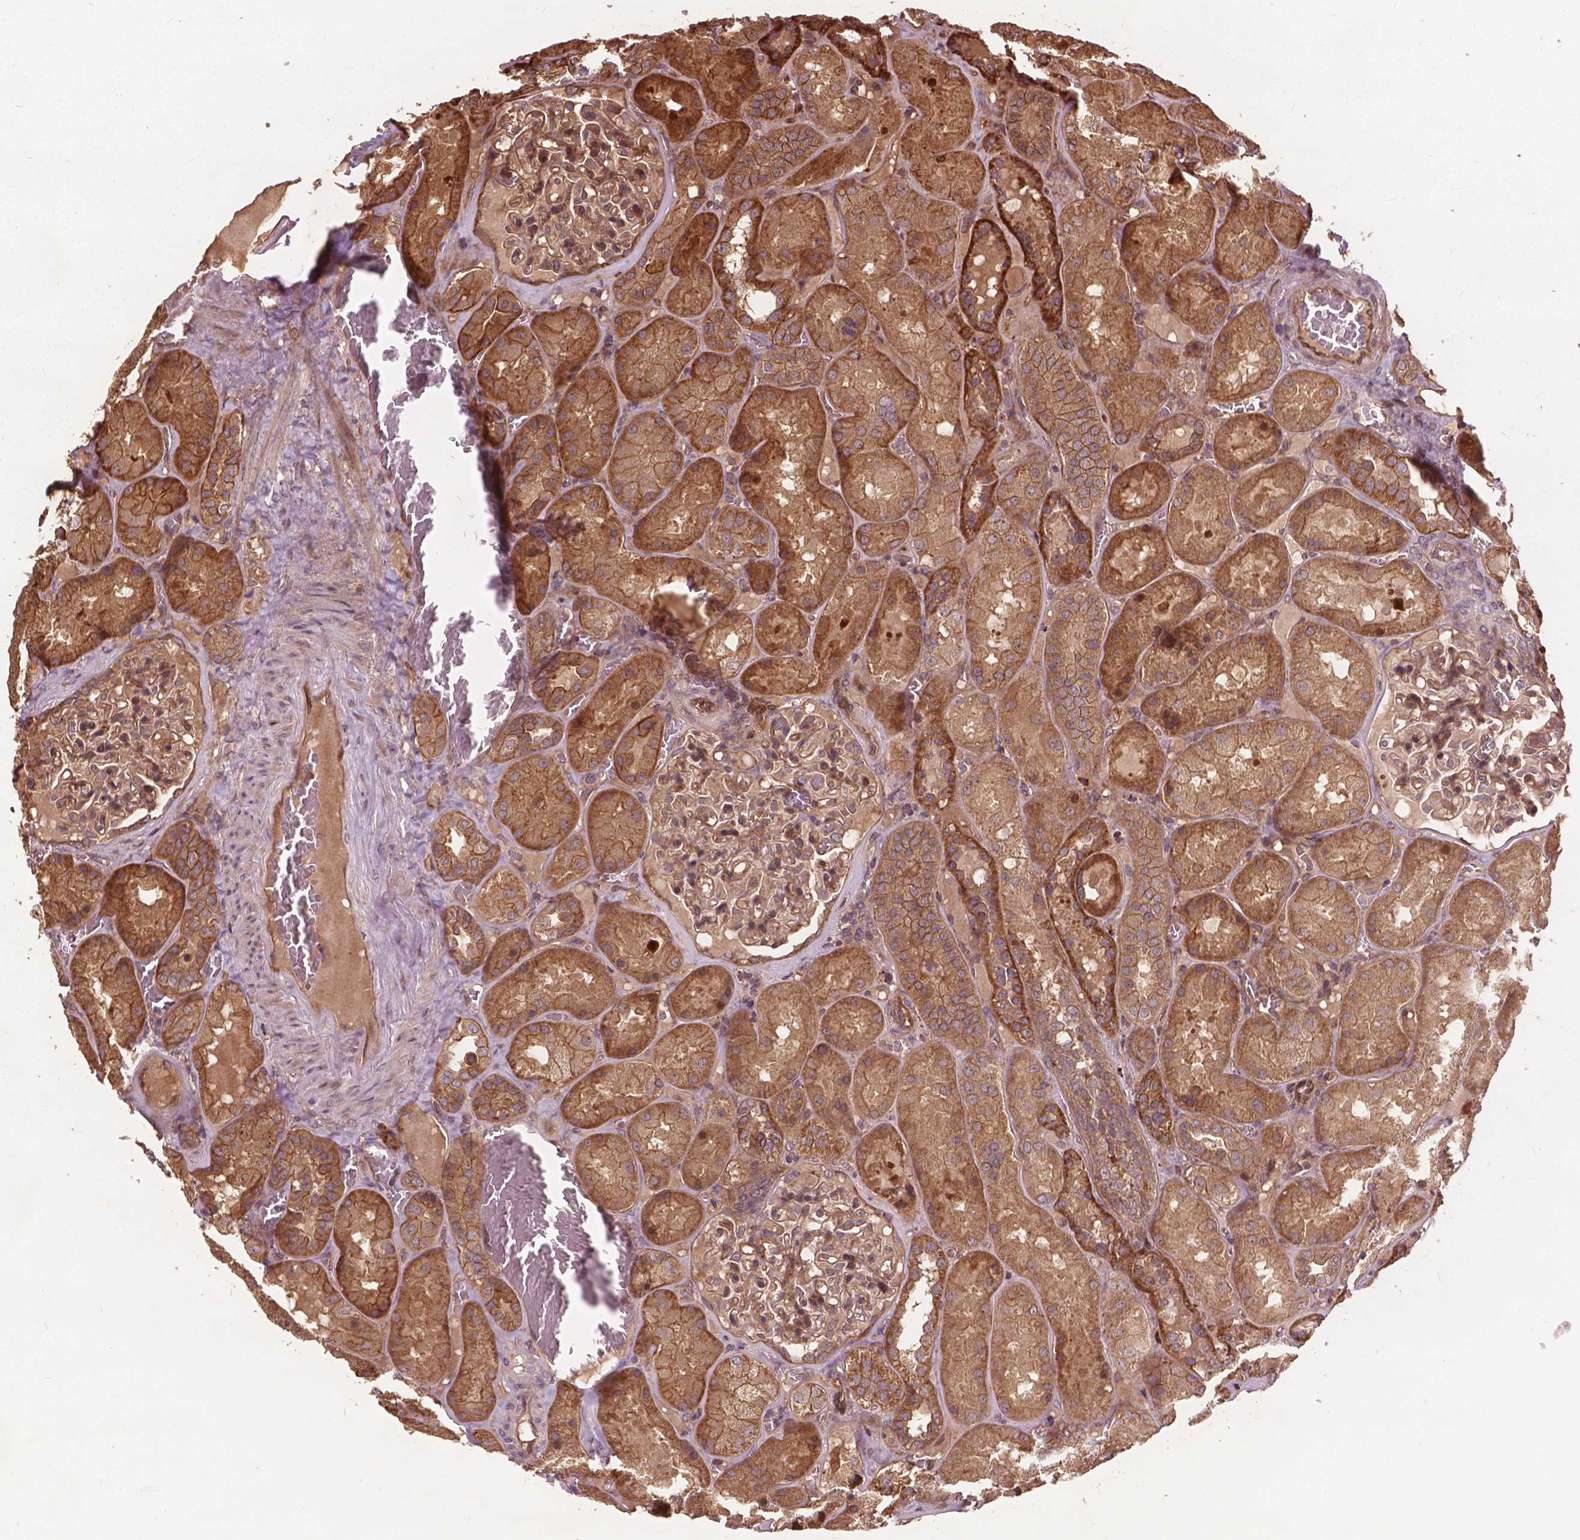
{"staining": {"intensity": "moderate", "quantity": ">75%", "location": "cytoplasmic/membranous,nuclear"}, "tissue": "kidney", "cell_type": "Cells in glomeruli", "image_type": "normal", "snomed": [{"axis": "morphology", "description": "Normal tissue, NOS"}, {"axis": "topography", "description": "Kidney"}], "caption": "Benign kidney demonstrates moderate cytoplasmic/membranous,nuclear expression in about >75% of cells in glomeruli, visualized by immunohistochemistry.", "gene": "UBXN2A", "patient": {"sex": "male", "age": 73}}